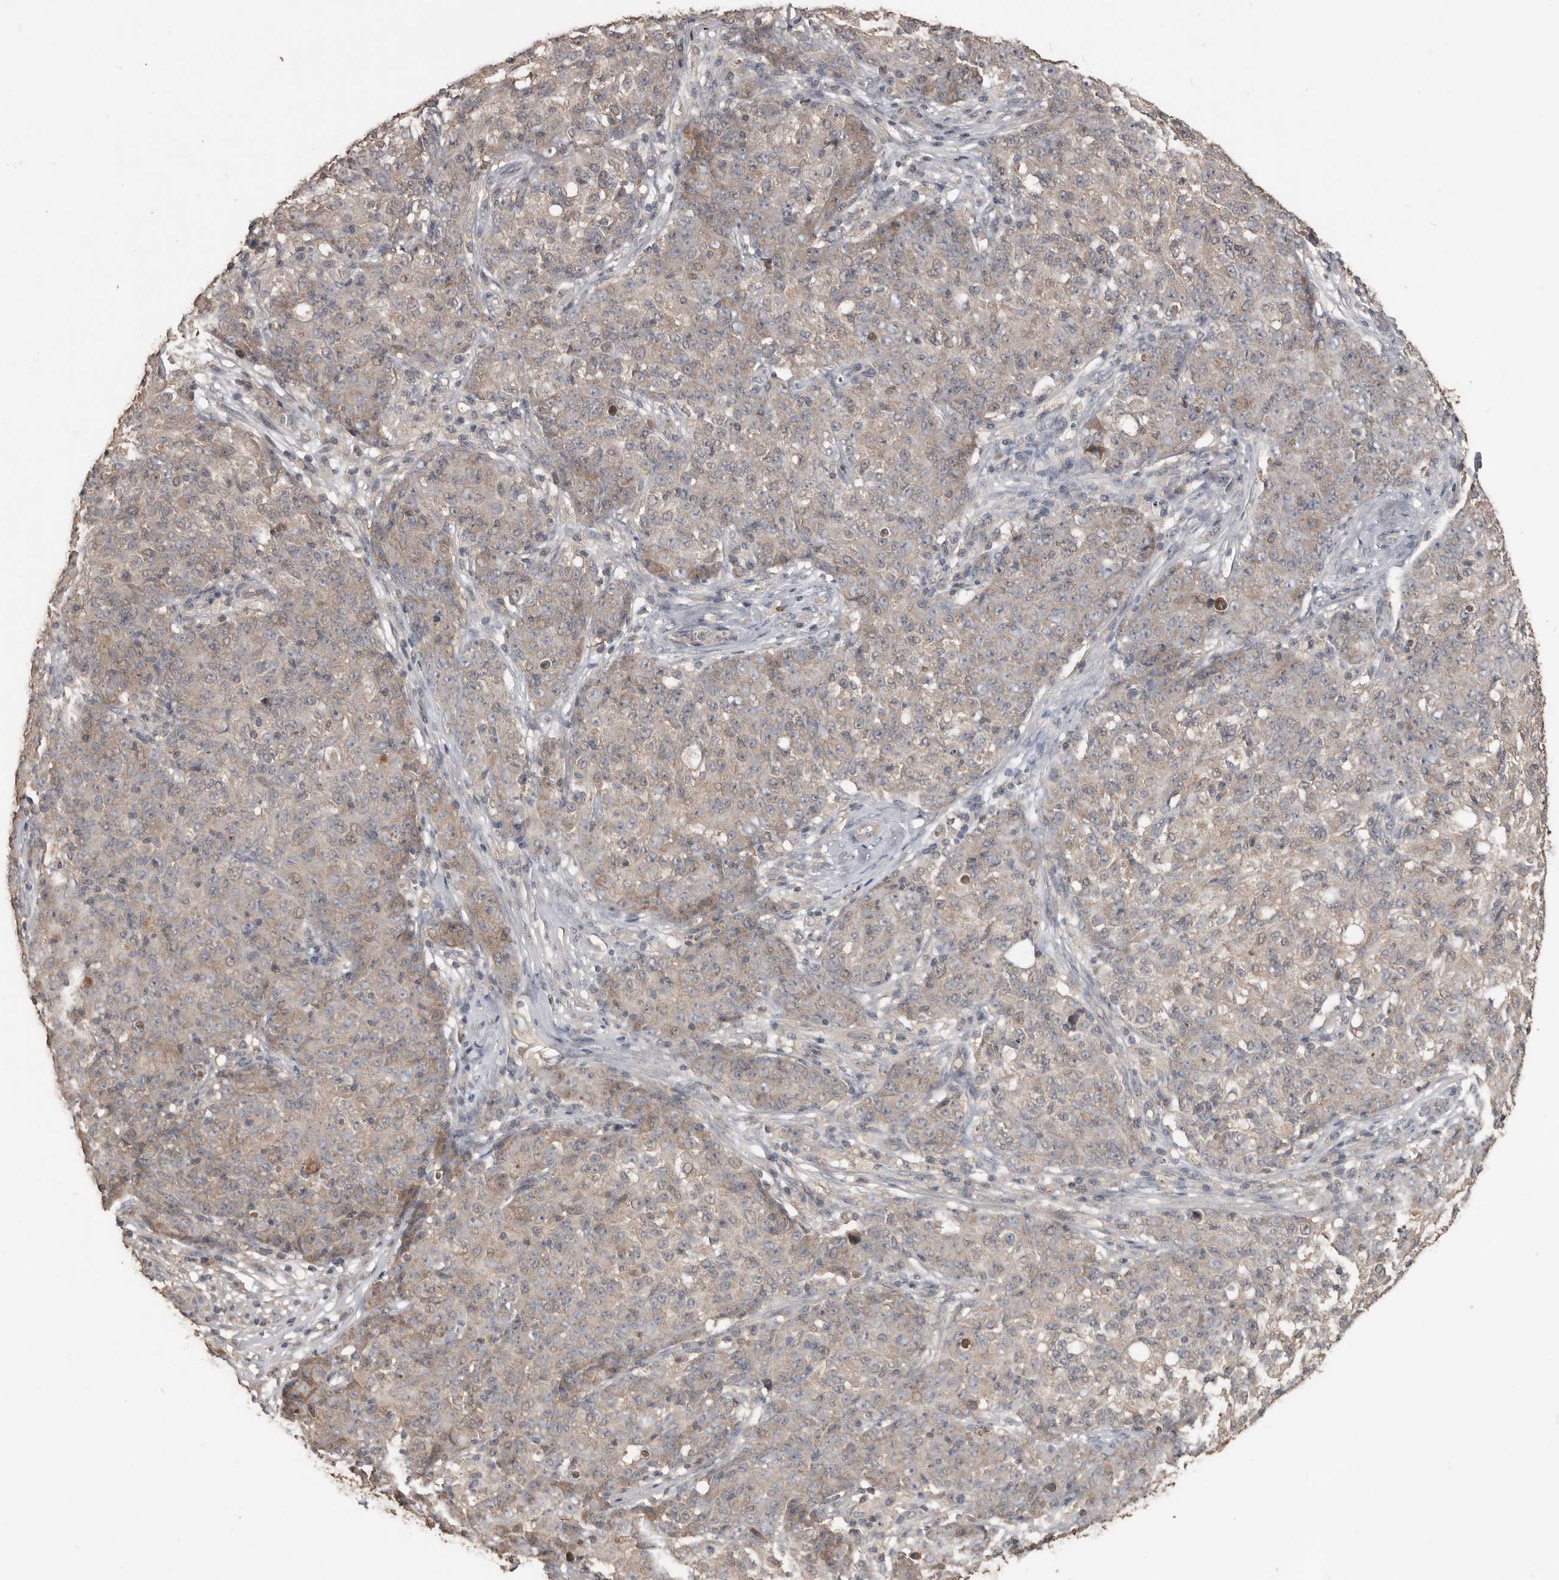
{"staining": {"intensity": "weak", "quantity": "25%-75%", "location": "cytoplasmic/membranous"}, "tissue": "ovarian cancer", "cell_type": "Tumor cells", "image_type": "cancer", "snomed": [{"axis": "morphology", "description": "Carcinoma, endometroid"}, {"axis": "topography", "description": "Ovary"}], "caption": "Human ovarian cancer (endometroid carcinoma) stained for a protein (brown) demonstrates weak cytoplasmic/membranous positive positivity in approximately 25%-75% of tumor cells.", "gene": "BAMBI", "patient": {"sex": "female", "age": 42}}